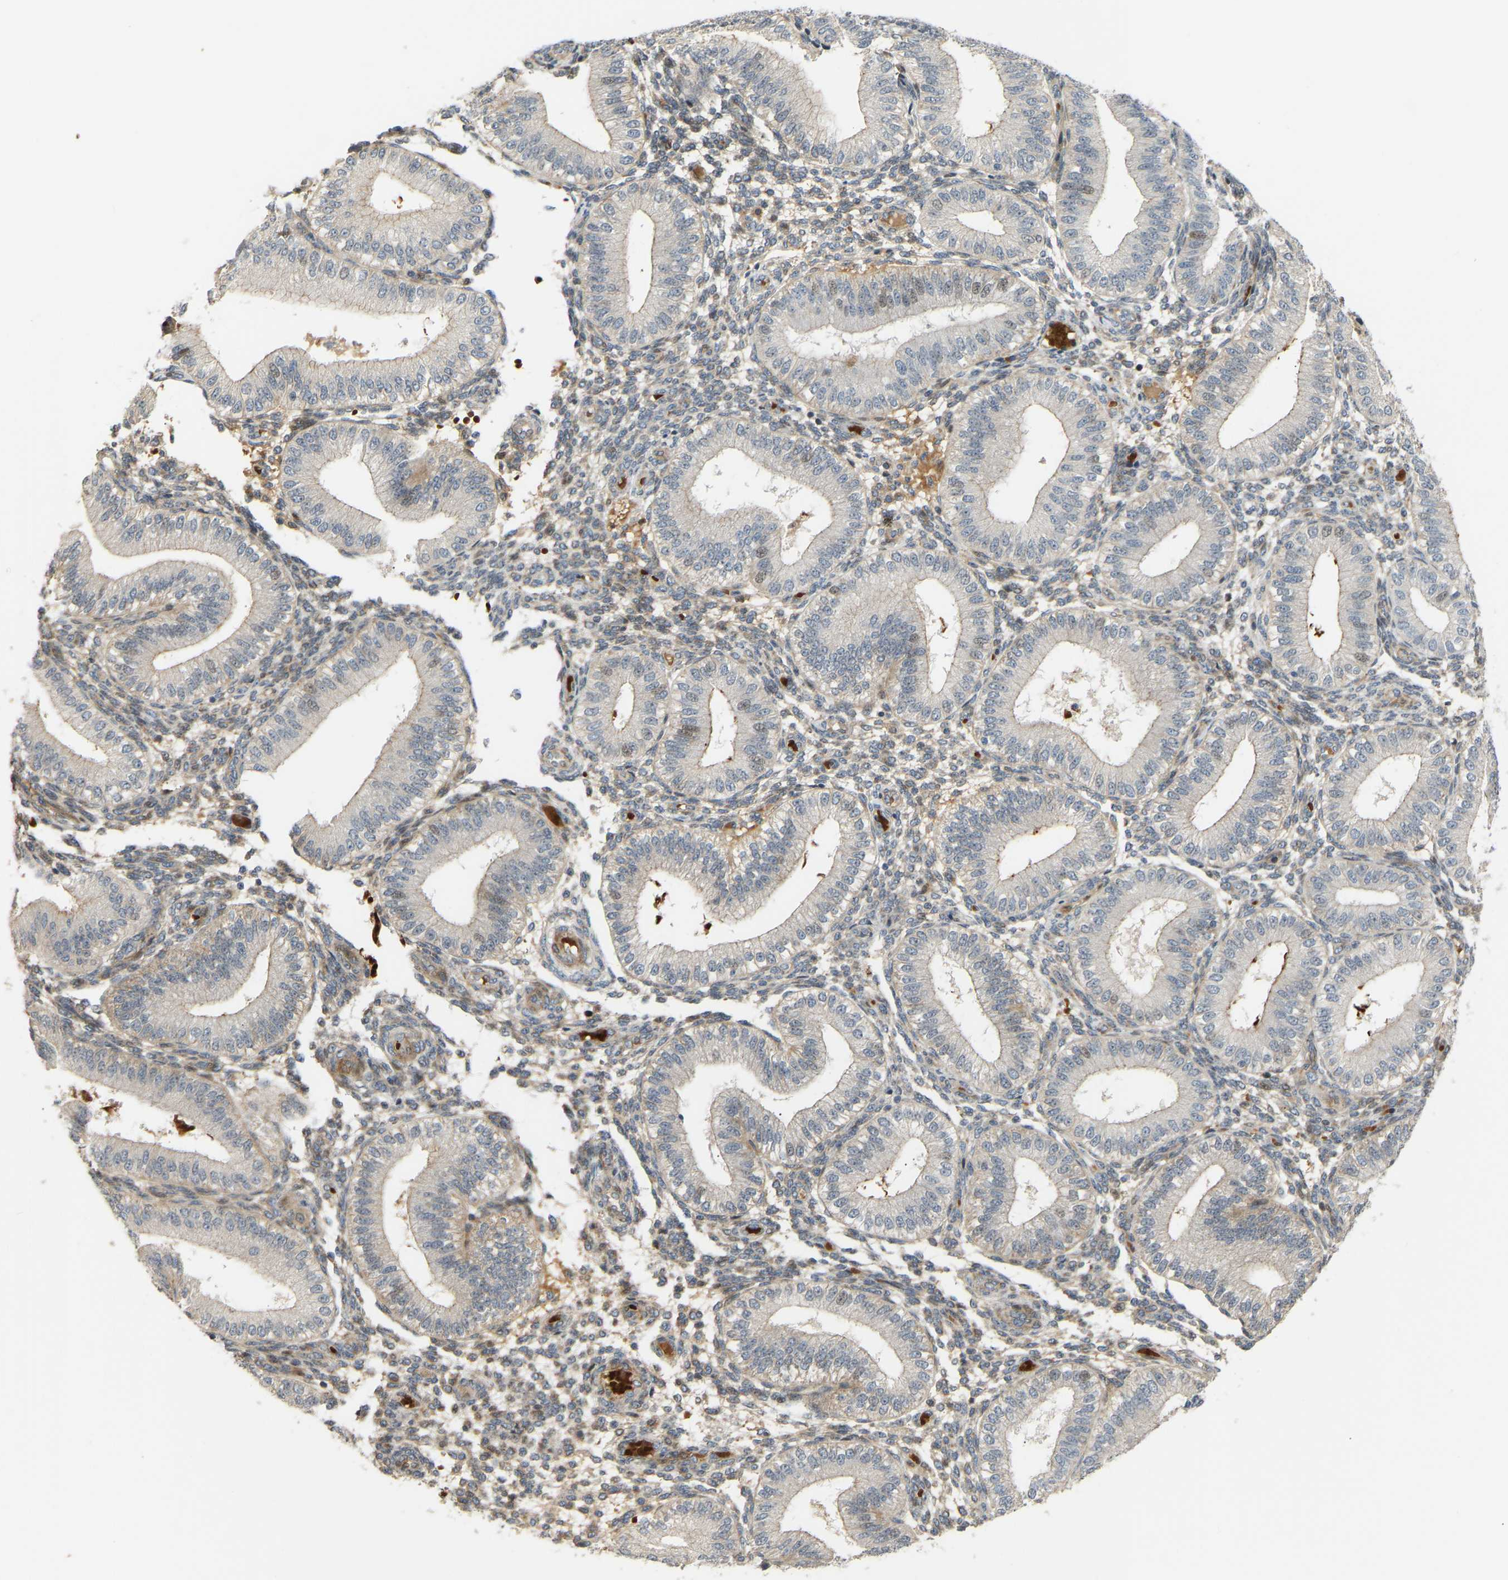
{"staining": {"intensity": "weak", "quantity": "25%-75%", "location": "cytoplasmic/membranous"}, "tissue": "endometrium", "cell_type": "Cells in endometrial stroma", "image_type": "normal", "snomed": [{"axis": "morphology", "description": "Normal tissue, NOS"}, {"axis": "topography", "description": "Endometrium"}], "caption": "Cells in endometrial stroma demonstrate low levels of weak cytoplasmic/membranous positivity in about 25%-75% of cells in normal human endometrium. (DAB (3,3'-diaminobenzidine) IHC, brown staining for protein, blue staining for nuclei).", "gene": "POGLUT2", "patient": {"sex": "female", "age": 39}}